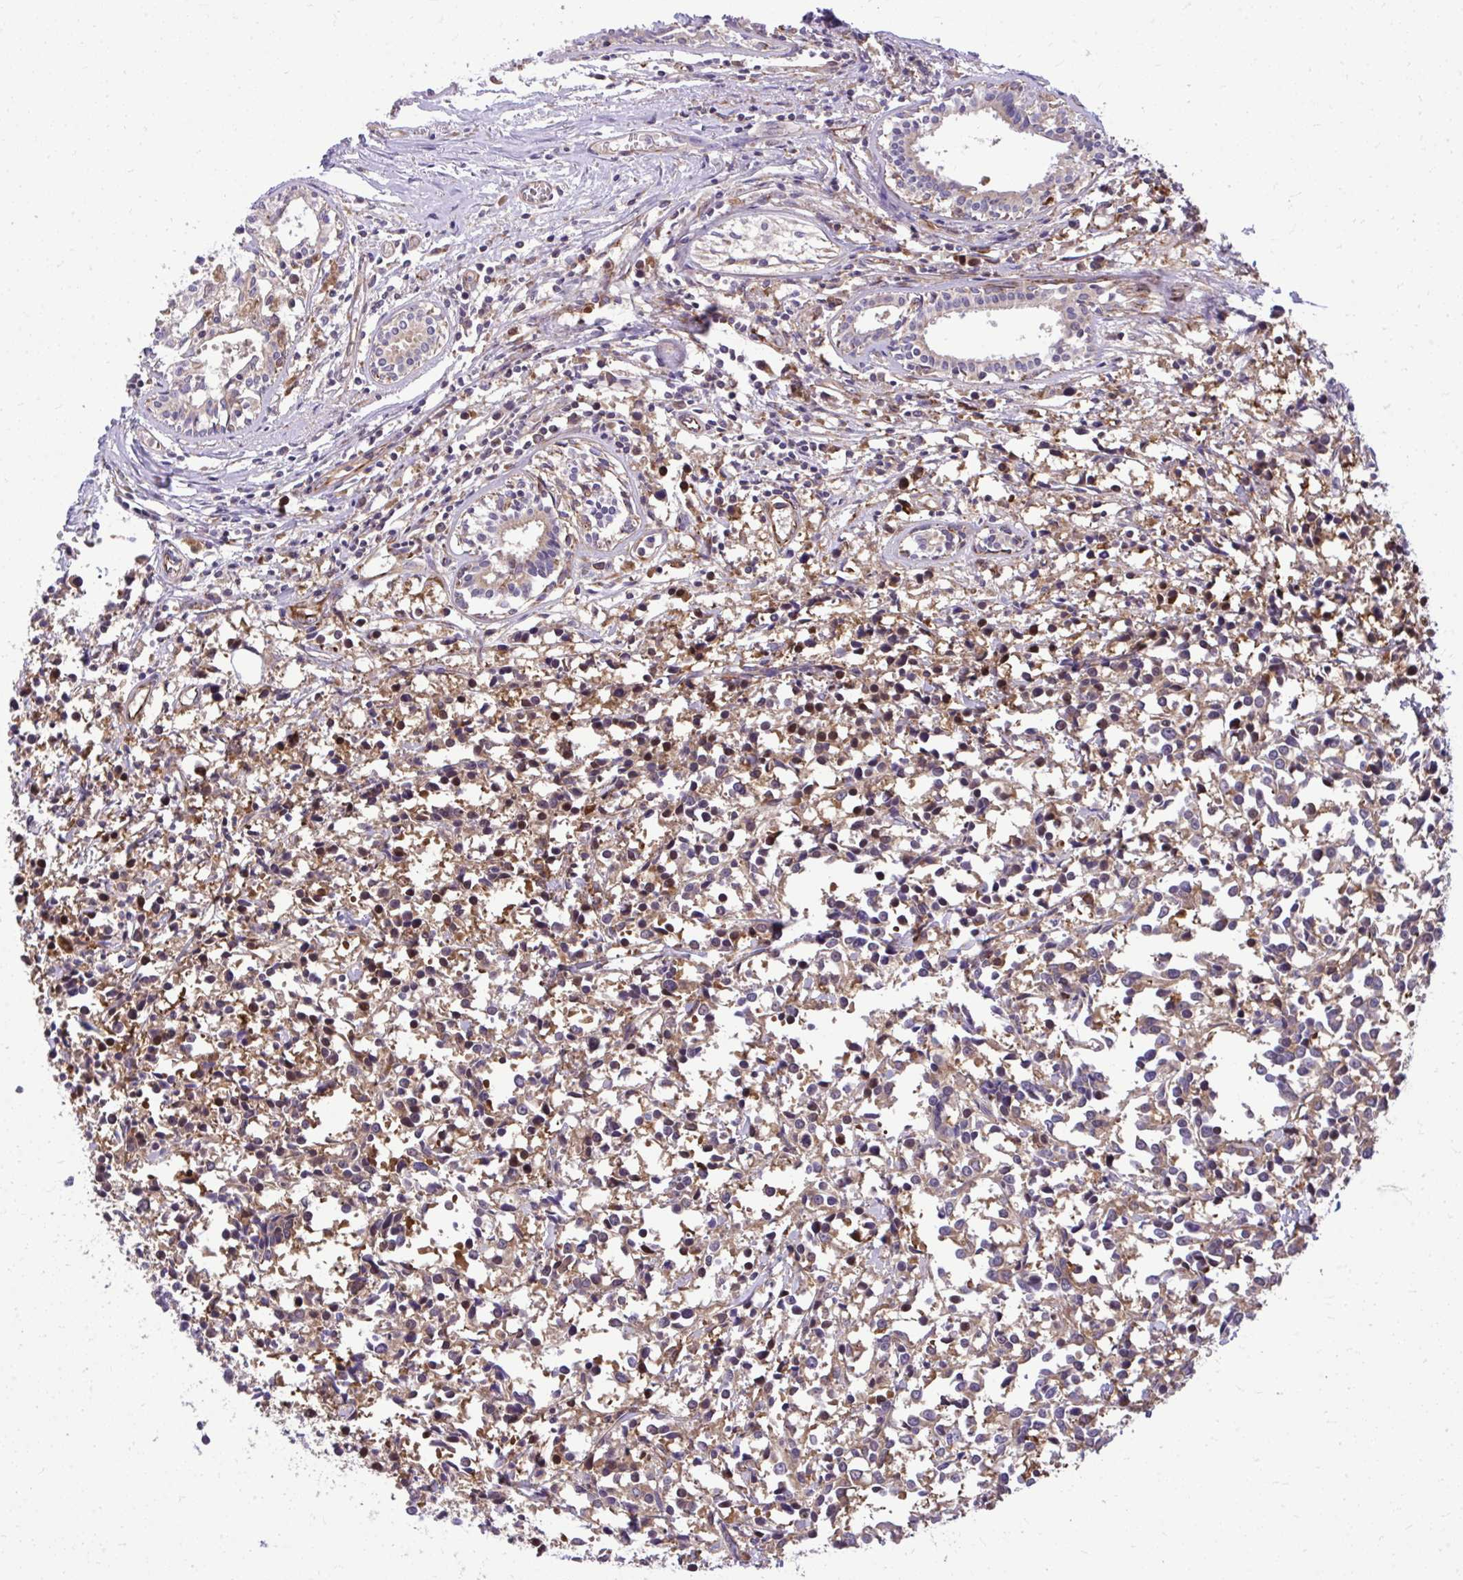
{"staining": {"intensity": "weak", "quantity": ">75%", "location": "cytoplasmic/membranous"}, "tissue": "breast cancer", "cell_type": "Tumor cells", "image_type": "cancer", "snomed": [{"axis": "morphology", "description": "Duct carcinoma"}, {"axis": "topography", "description": "Breast"}], "caption": "A micrograph showing weak cytoplasmic/membranous positivity in about >75% of tumor cells in breast cancer (intraductal carcinoma), as visualized by brown immunohistochemical staining.", "gene": "PAIP2", "patient": {"sex": "female", "age": 80}}